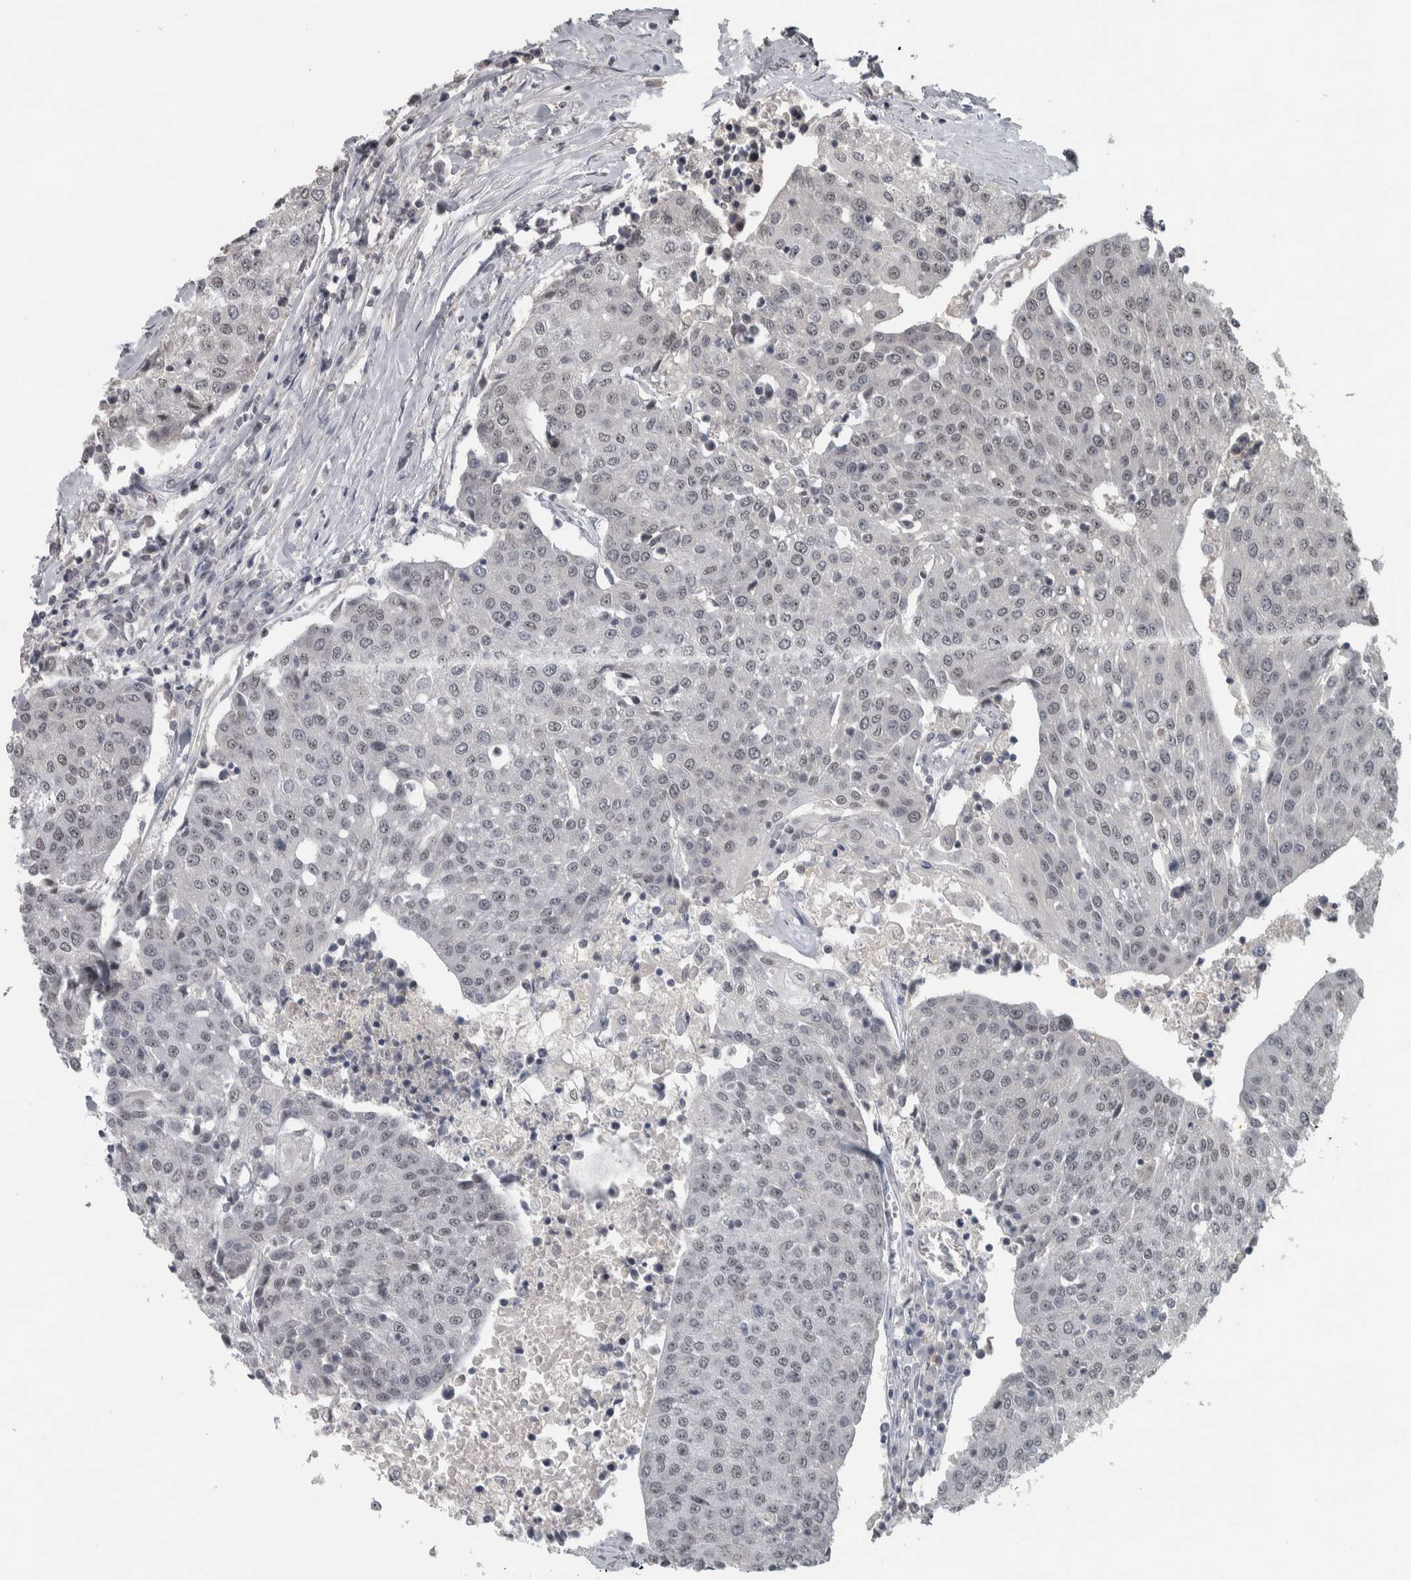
{"staining": {"intensity": "weak", "quantity": "<25%", "location": "nuclear"}, "tissue": "urothelial cancer", "cell_type": "Tumor cells", "image_type": "cancer", "snomed": [{"axis": "morphology", "description": "Urothelial carcinoma, High grade"}, {"axis": "topography", "description": "Urinary bladder"}], "caption": "The histopathology image reveals no significant expression in tumor cells of urothelial carcinoma (high-grade). (Brightfield microscopy of DAB (3,3'-diaminobenzidine) immunohistochemistry at high magnification).", "gene": "DDX42", "patient": {"sex": "female", "age": 85}}